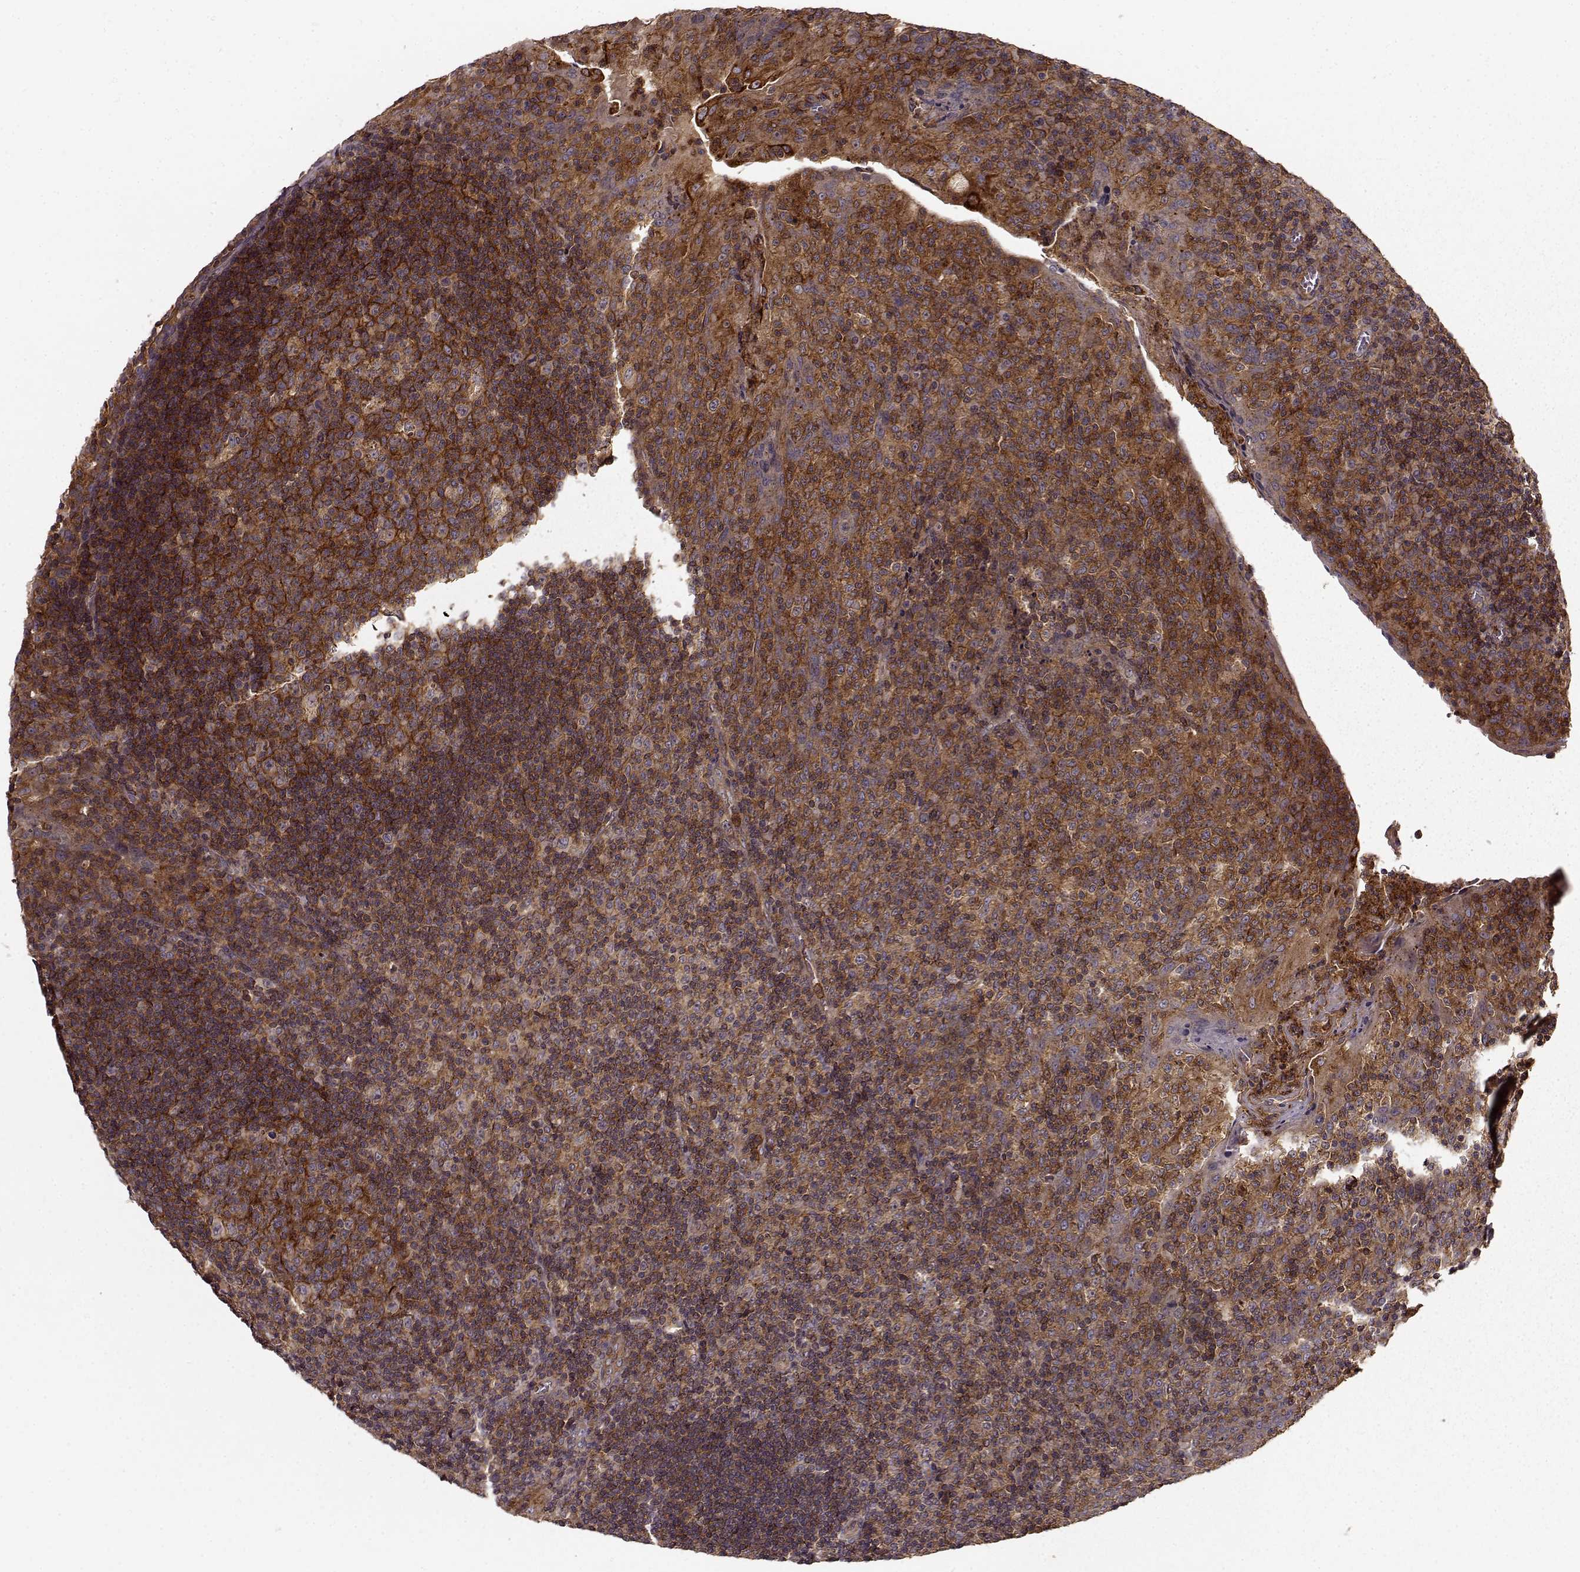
{"staining": {"intensity": "strong", "quantity": ">75%", "location": "cytoplasmic/membranous"}, "tissue": "tonsil", "cell_type": "Germinal center cells", "image_type": "normal", "snomed": [{"axis": "morphology", "description": "Normal tissue, NOS"}, {"axis": "topography", "description": "Tonsil"}], "caption": "This image exhibits immunohistochemistry staining of benign human tonsil, with high strong cytoplasmic/membranous staining in approximately >75% of germinal center cells.", "gene": "IFRD2", "patient": {"sex": "male", "age": 17}}